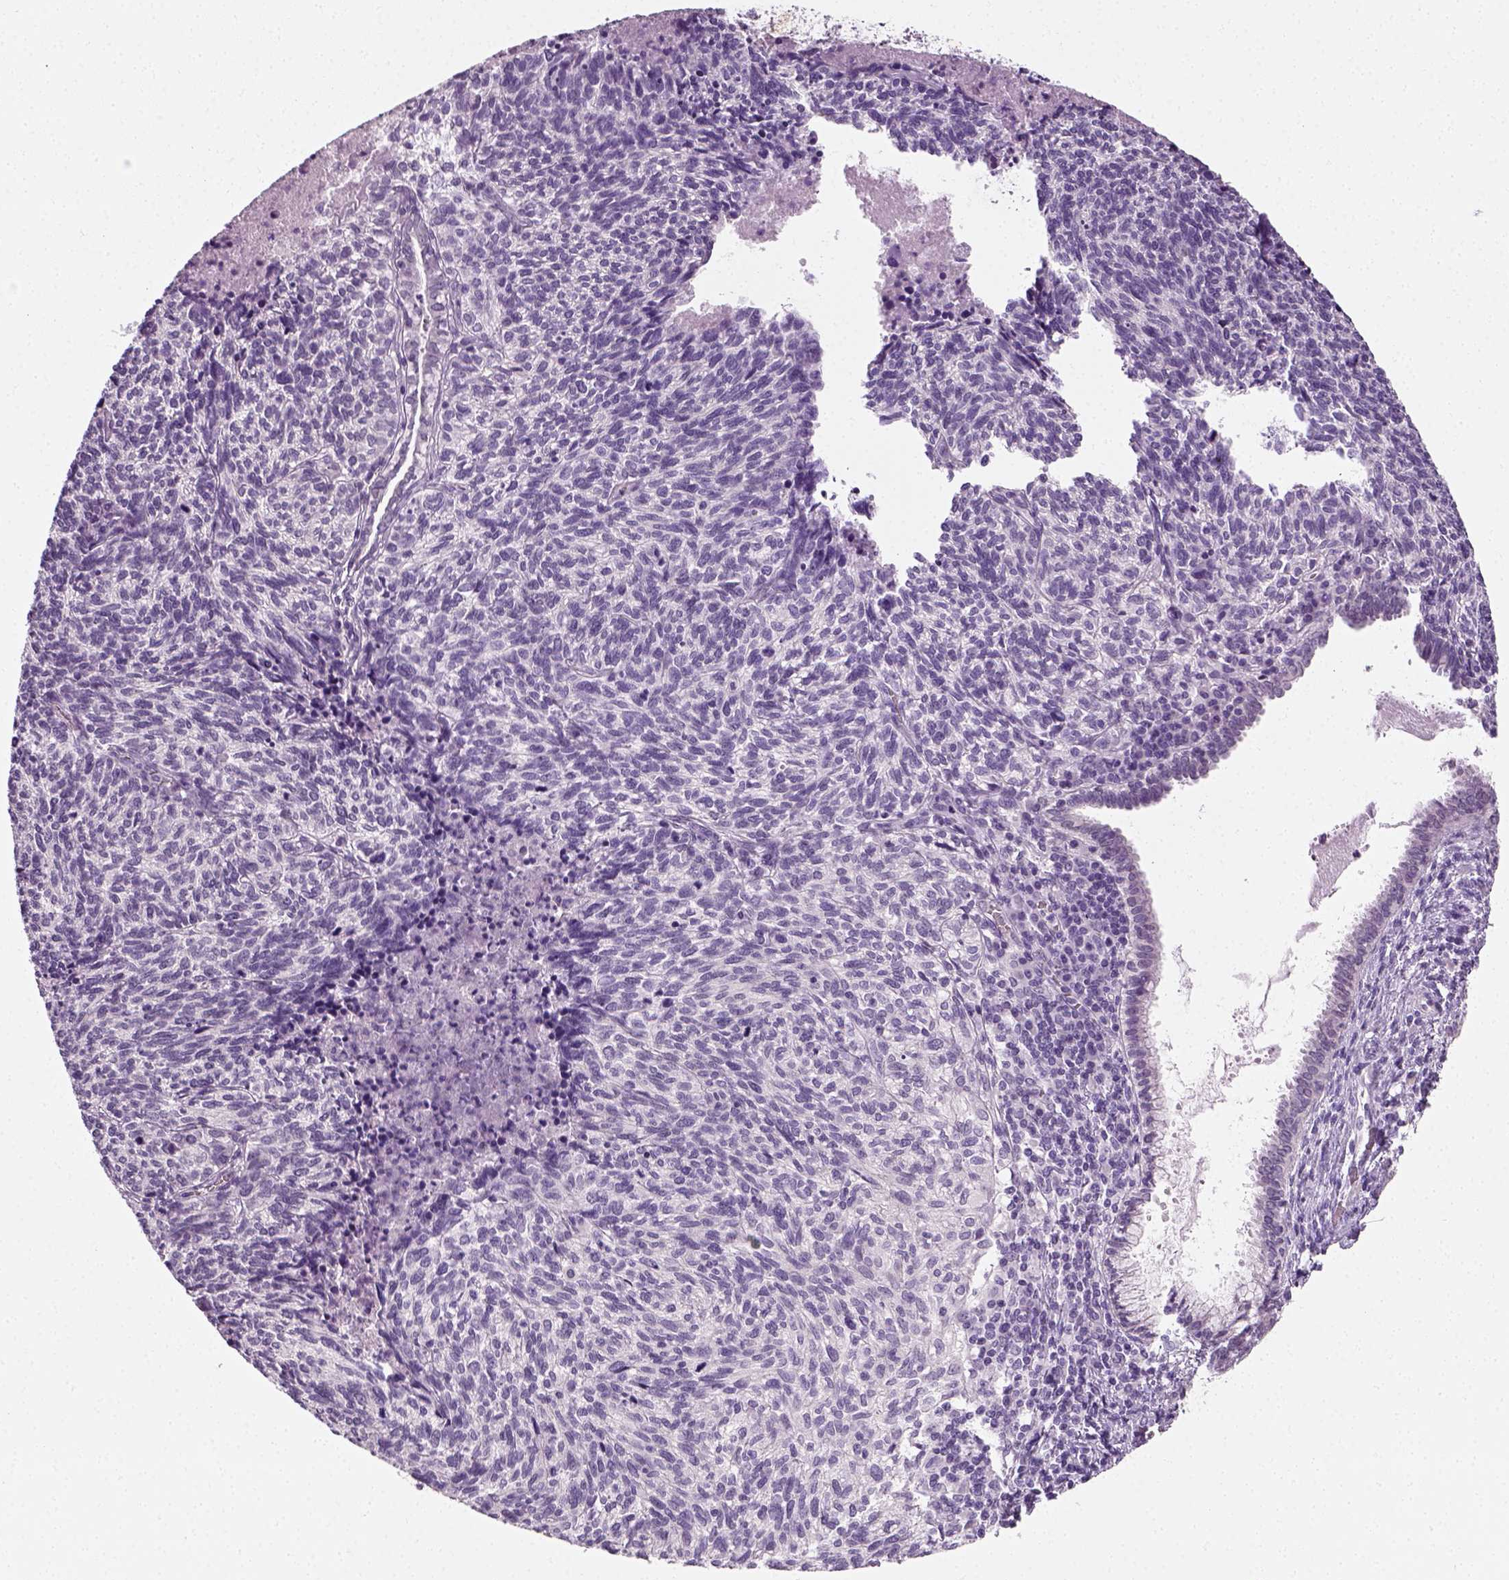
{"staining": {"intensity": "negative", "quantity": "none", "location": "none"}, "tissue": "cervical cancer", "cell_type": "Tumor cells", "image_type": "cancer", "snomed": [{"axis": "morphology", "description": "Squamous cell carcinoma, NOS"}, {"axis": "topography", "description": "Cervix"}], "caption": "There is no significant staining in tumor cells of squamous cell carcinoma (cervical).", "gene": "SPATA31E1", "patient": {"sex": "female", "age": 45}}